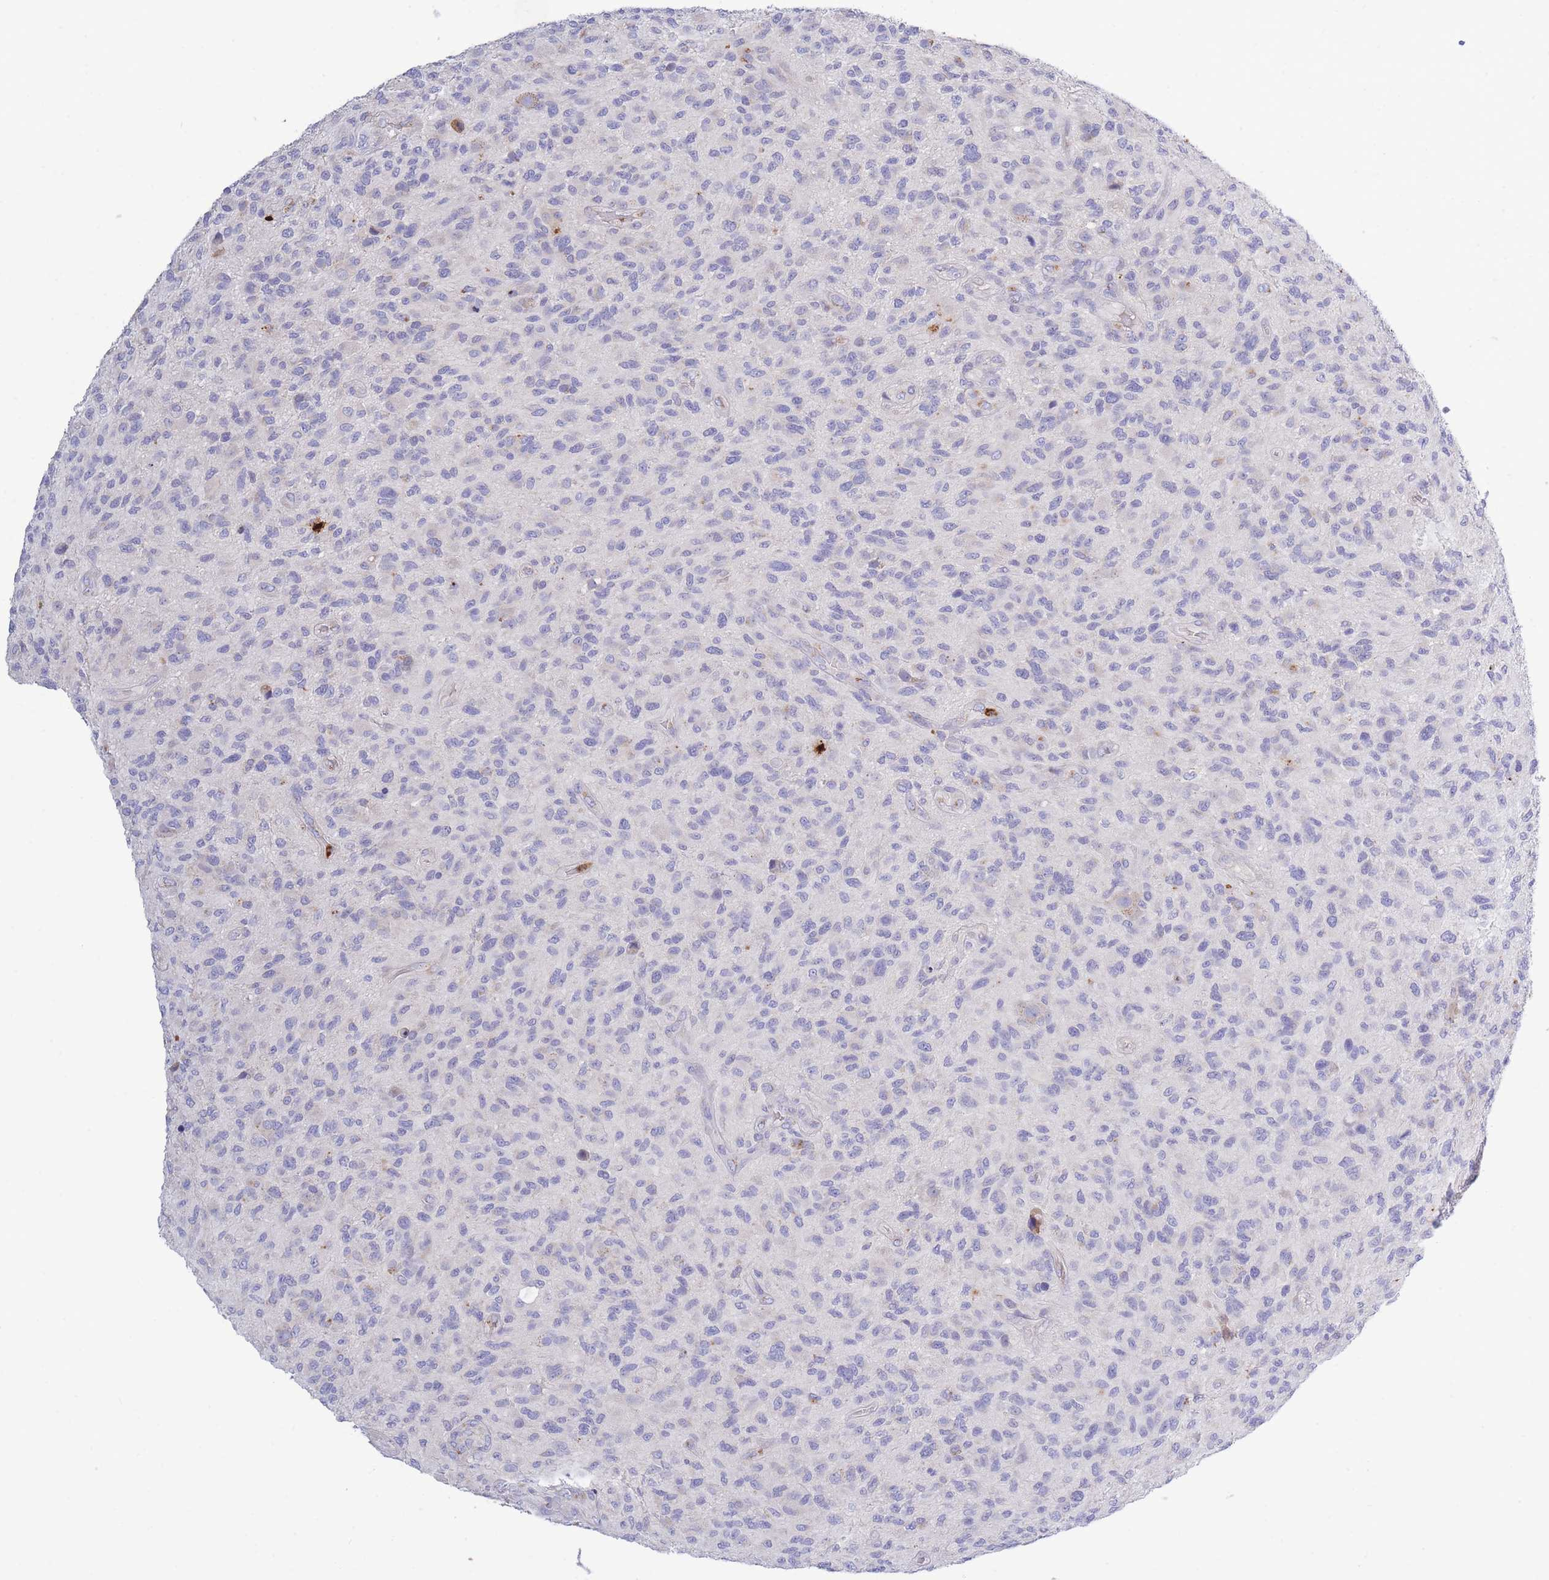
{"staining": {"intensity": "negative", "quantity": "none", "location": "none"}, "tissue": "glioma", "cell_type": "Tumor cells", "image_type": "cancer", "snomed": [{"axis": "morphology", "description": "Glioma, malignant, High grade"}, {"axis": "topography", "description": "Brain"}], "caption": "Micrograph shows no significant protein positivity in tumor cells of glioma.", "gene": "CENPM", "patient": {"sex": "male", "age": 47}}